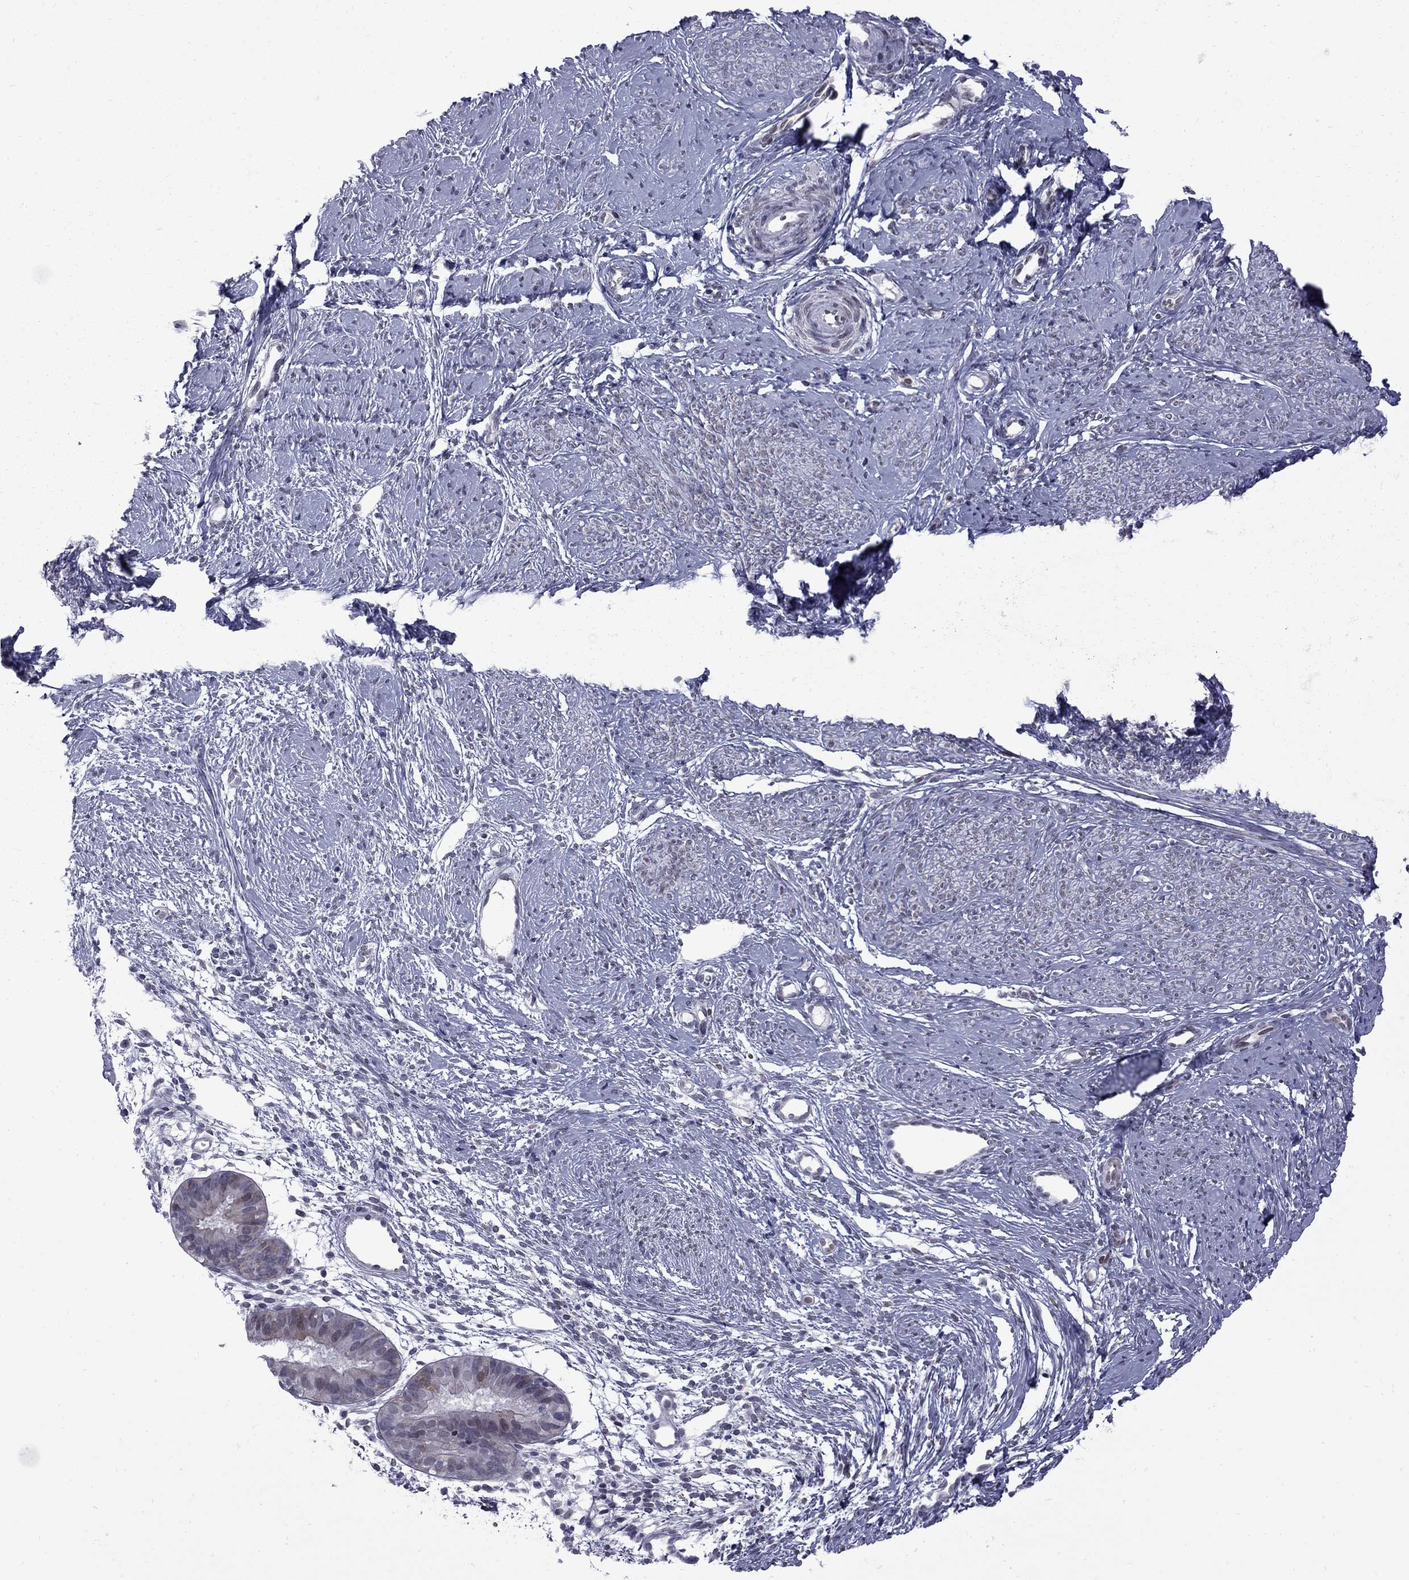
{"staining": {"intensity": "negative", "quantity": "none", "location": "none"}, "tissue": "smooth muscle", "cell_type": "Smooth muscle cells", "image_type": "normal", "snomed": [{"axis": "morphology", "description": "Normal tissue, NOS"}, {"axis": "topography", "description": "Smooth muscle"}], "caption": "Histopathology image shows no protein positivity in smooth muscle cells of normal smooth muscle.", "gene": "CLTCL1", "patient": {"sex": "female", "age": 48}}